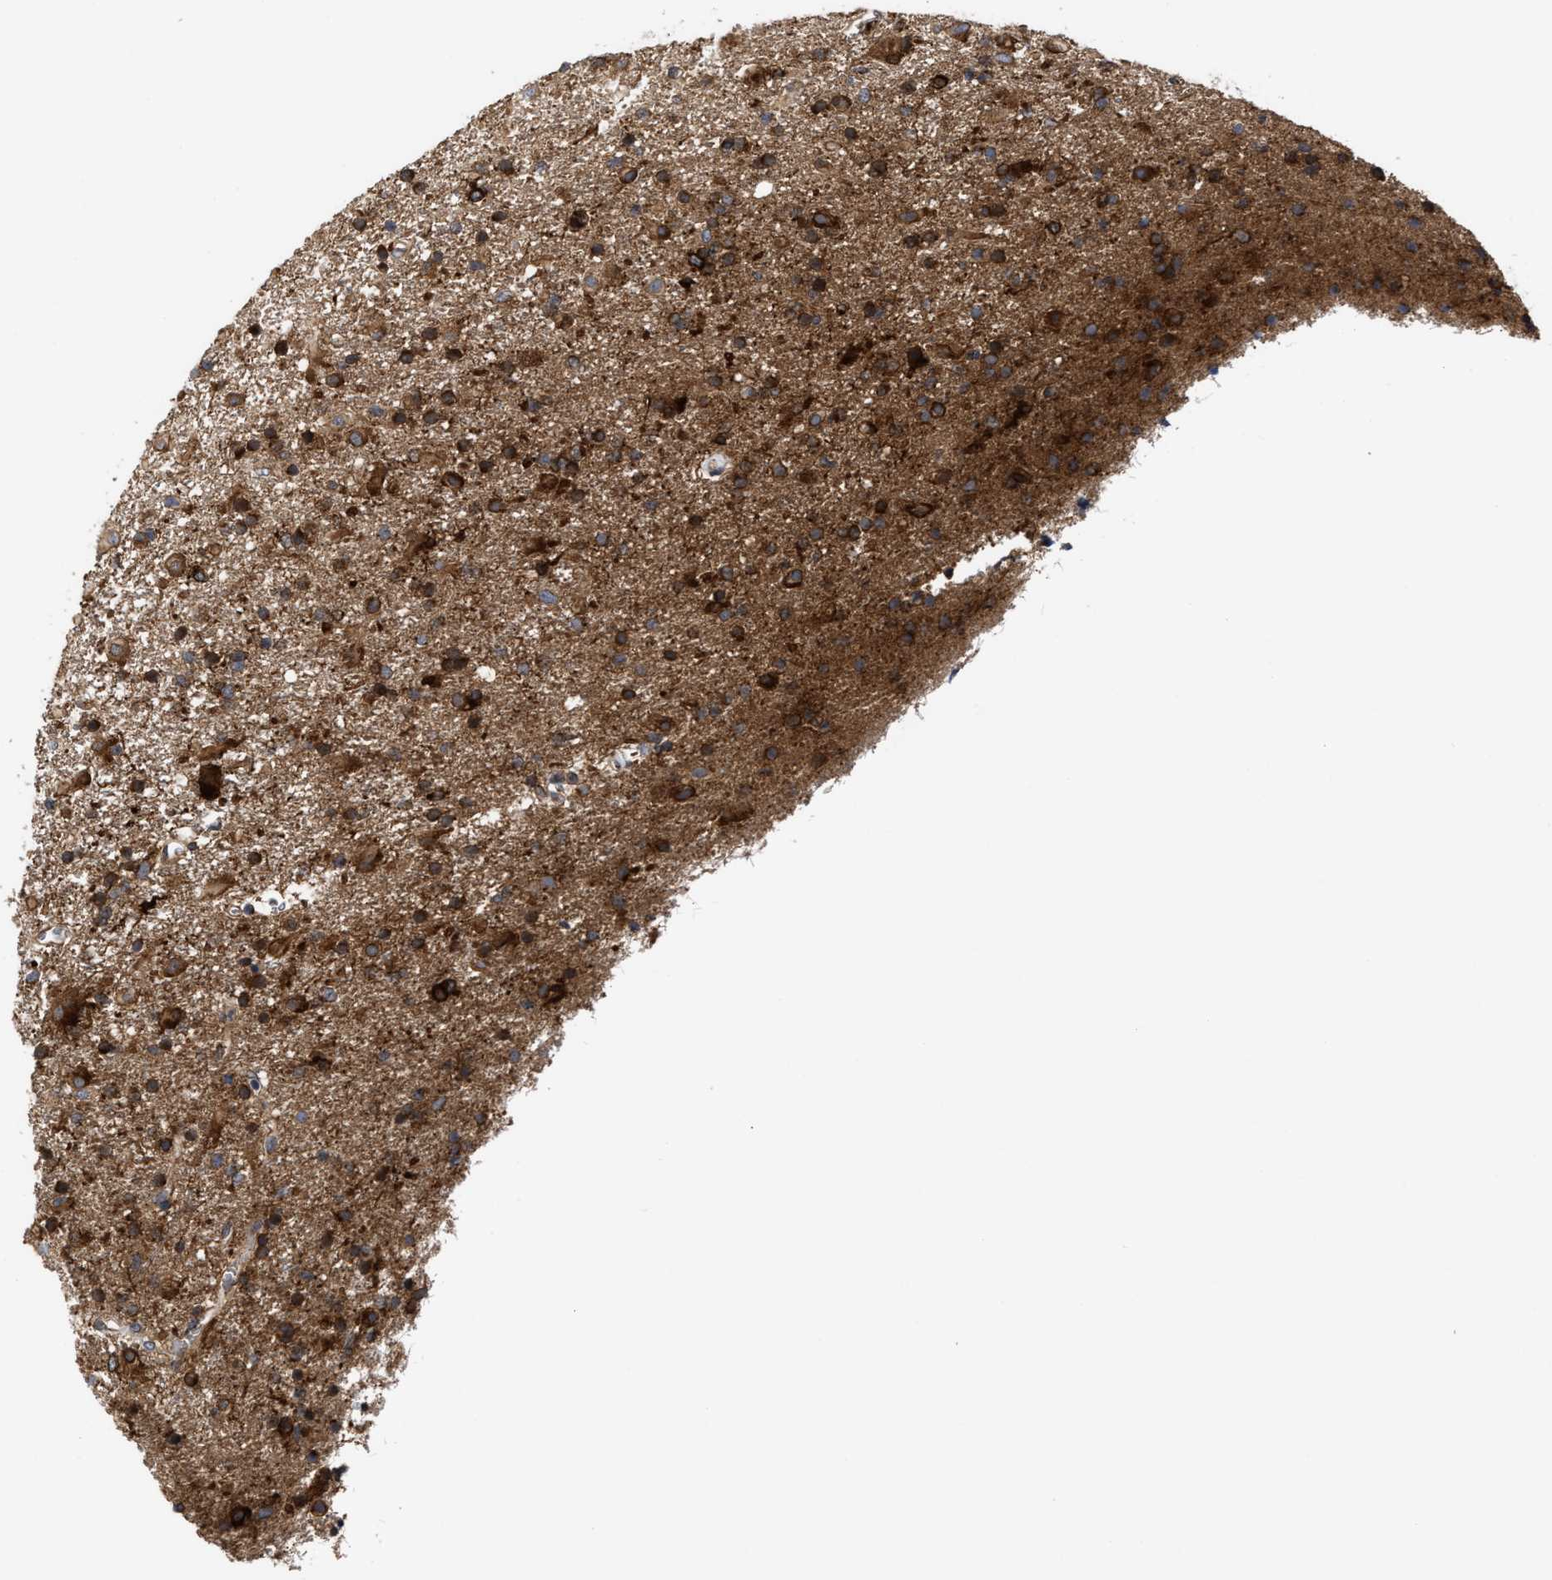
{"staining": {"intensity": "strong", "quantity": ">75%", "location": "cytoplasmic/membranous"}, "tissue": "glioma", "cell_type": "Tumor cells", "image_type": "cancer", "snomed": [{"axis": "morphology", "description": "Glioma, malignant, Low grade"}, {"axis": "topography", "description": "Brain"}], "caption": "Immunohistochemical staining of human low-grade glioma (malignant) demonstrates strong cytoplasmic/membranous protein positivity in approximately >75% of tumor cells.", "gene": "CLIP2", "patient": {"sex": "male", "age": 65}}